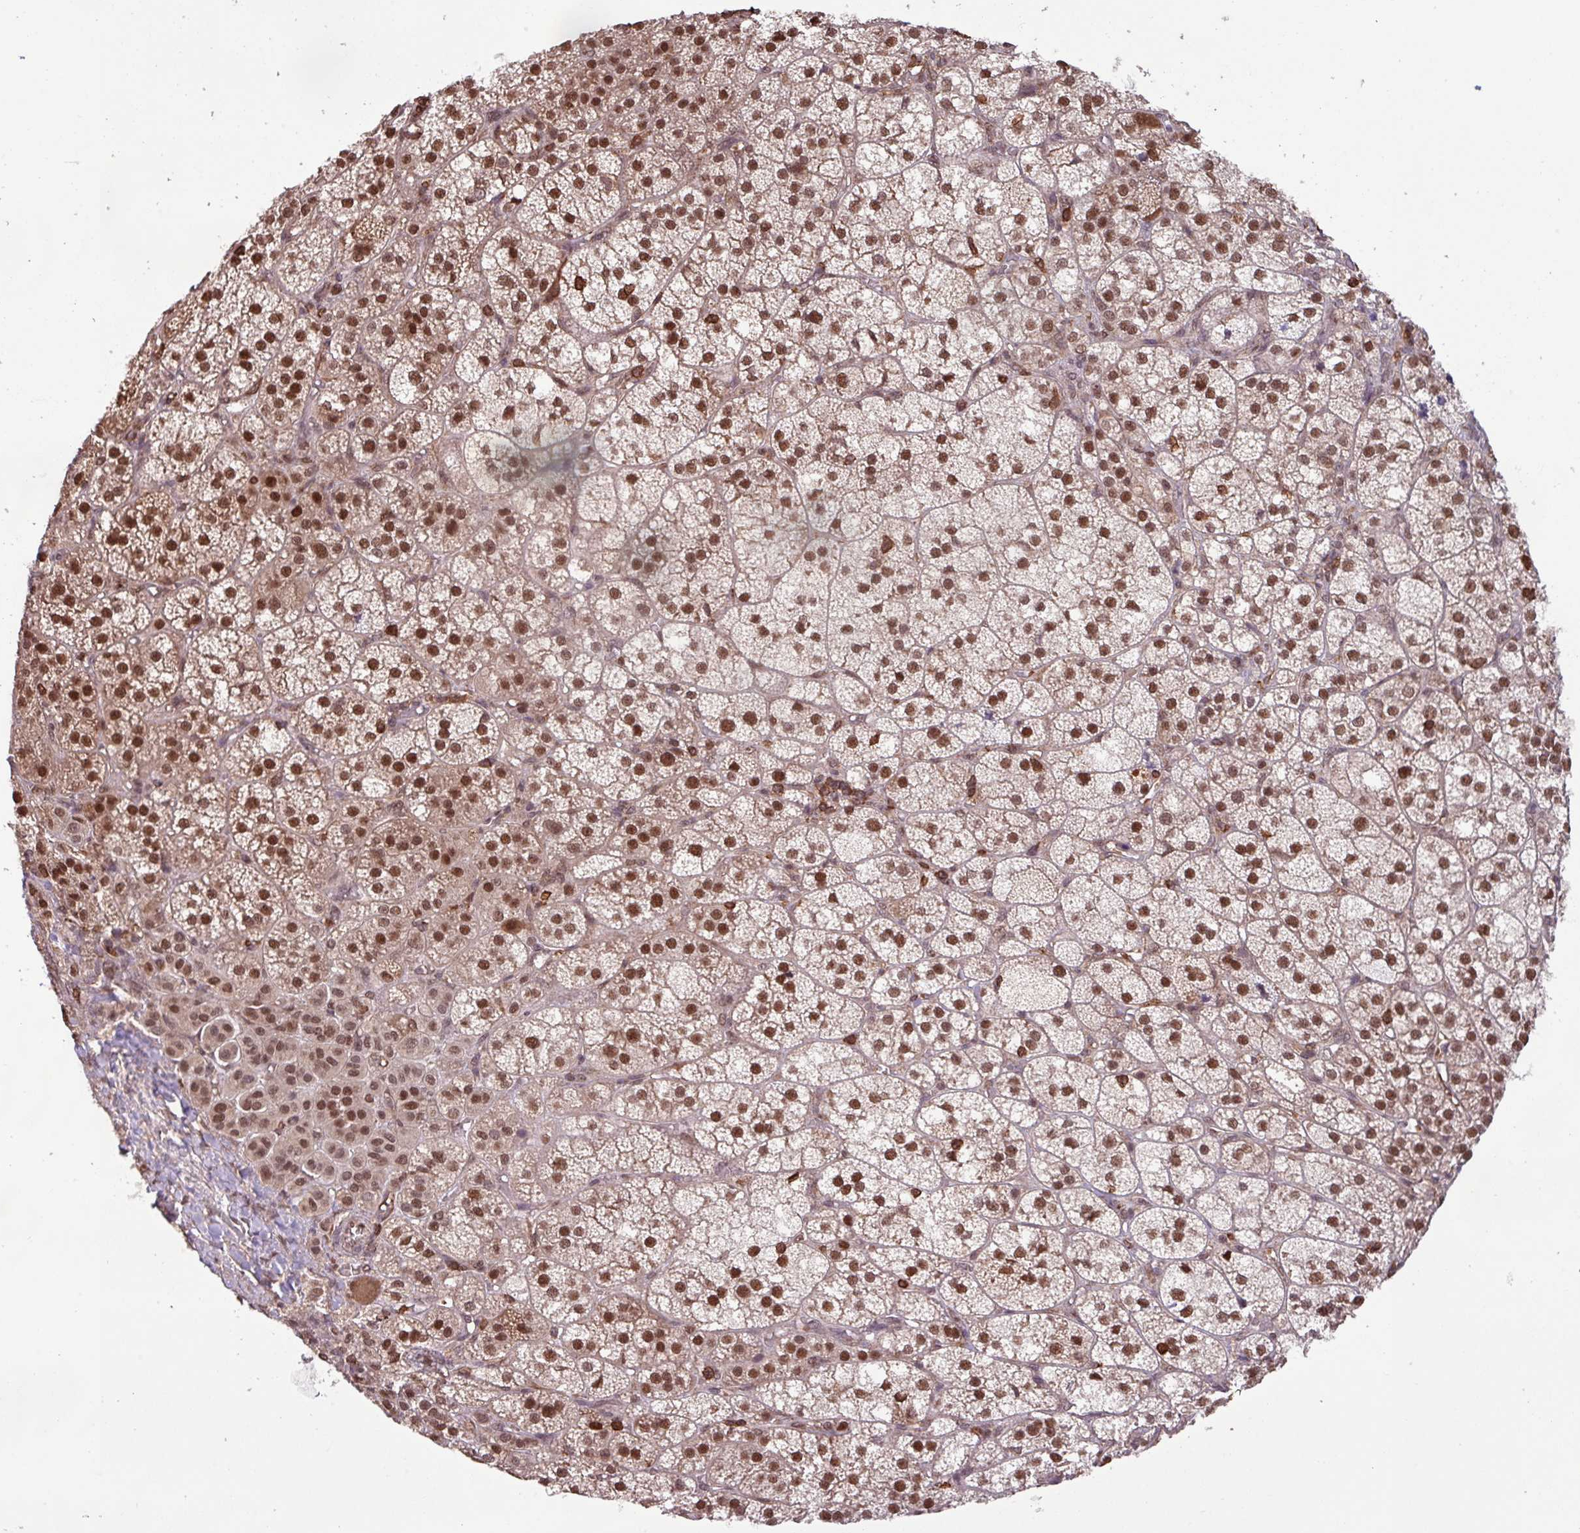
{"staining": {"intensity": "strong", "quantity": "25%-75%", "location": "nuclear"}, "tissue": "adrenal gland", "cell_type": "Glandular cells", "image_type": "normal", "snomed": [{"axis": "morphology", "description": "Normal tissue, NOS"}, {"axis": "topography", "description": "Adrenal gland"}], "caption": "Protein expression analysis of benign human adrenal gland reveals strong nuclear staining in about 25%-75% of glandular cells. (Brightfield microscopy of DAB IHC at high magnification).", "gene": "GON7", "patient": {"sex": "female", "age": 60}}